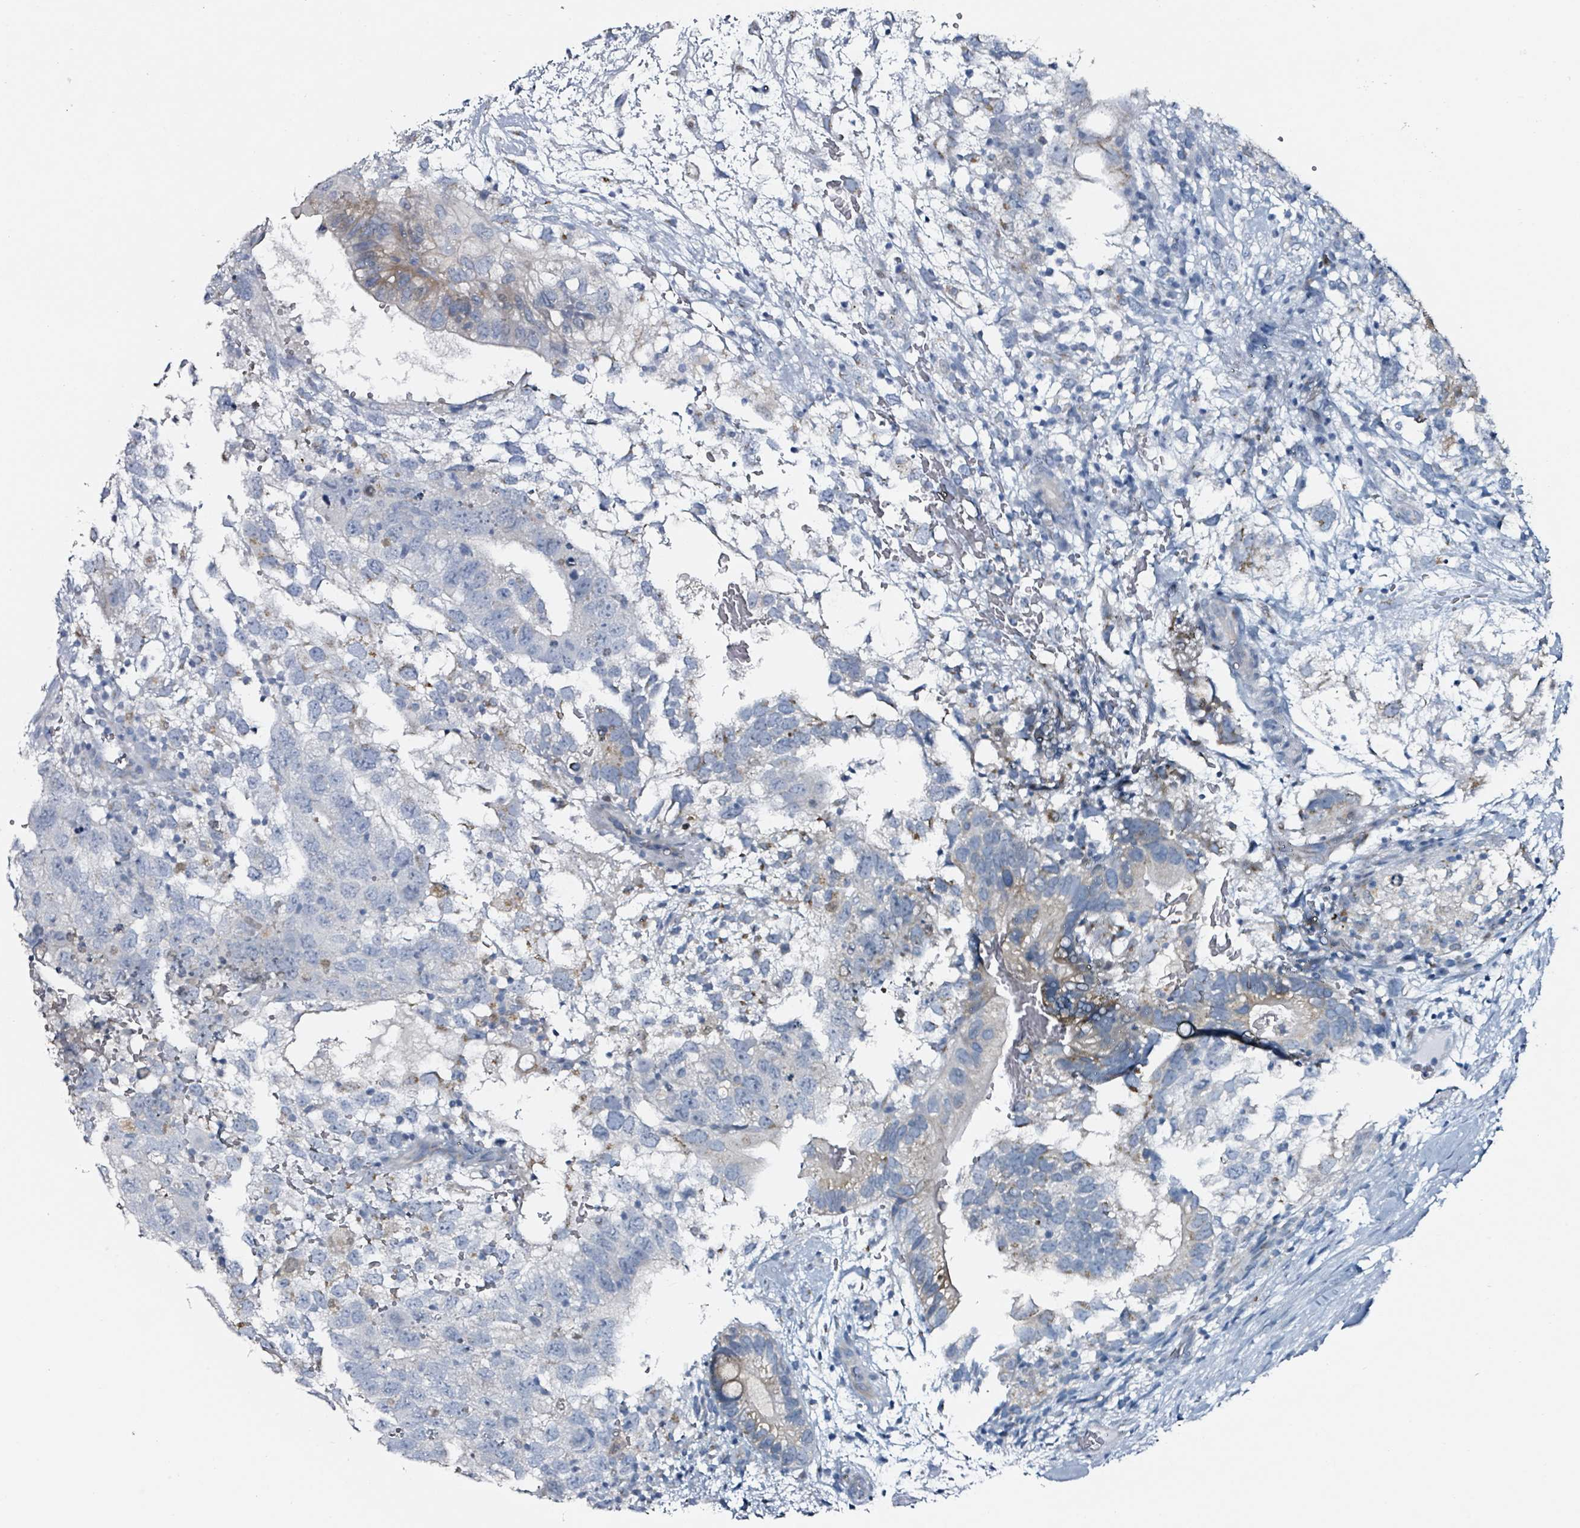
{"staining": {"intensity": "negative", "quantity": "none", "location": "none"}, "tissue": "testis cancer", "cell_type": "Tumor cells", "image_type": "cancer", "snomed": [{"axis": "morphology", "description": "Seminoma, NOS"}, {"axis": "morphology", "description": "Carcinoma, Embryonal, NOS"}, {"axis": "topography", "description": "Testis"}], "caption": "Tumor cells show no significant protein staining in testis cancer (embryonal carcinoma).", "gene": "B3GAT3", "patient": {"sex": "male", "age": 29}}